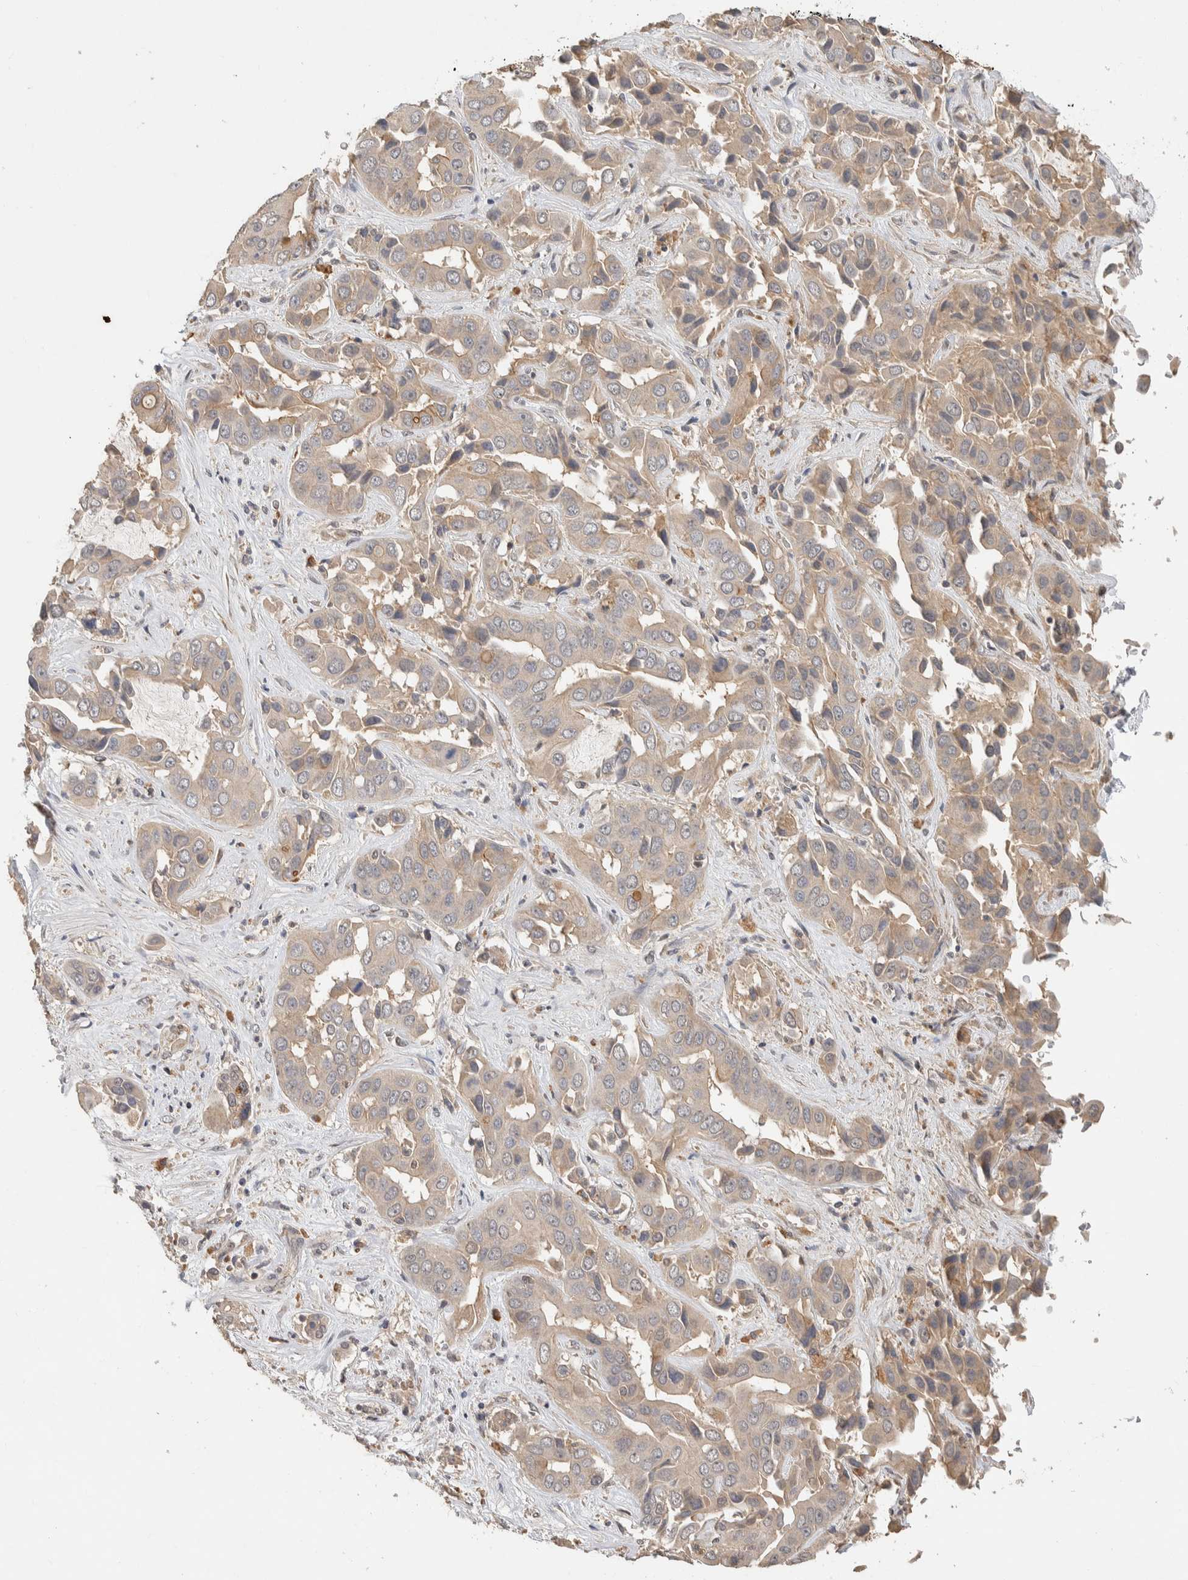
{"staining": {"intensity": "weak", "quantity": ">75%", "location": "cytoplasmic/membranous"}, "tissue": "liver cancer", "cell_type": "Tumor cells", "image_type": "cancer", "snomed": [{"axis": "morphology", "description": "Cholangiocarcinoma"}, {"axis": "topography", "description": "Liver"}], "caption": "Immunohistochemical staining of human liver cancer (cholangiocarcinoma) shows low levels of weak cytoplasmic/membranous positivity in approximately >75% of tumor cells. (DAB (3,3'-diaminobenzidine) = brown stain, brightfield microscopy at high magnification).", "gene": "CYSRT1", "patient": {"sex": "female", "age": 52}}